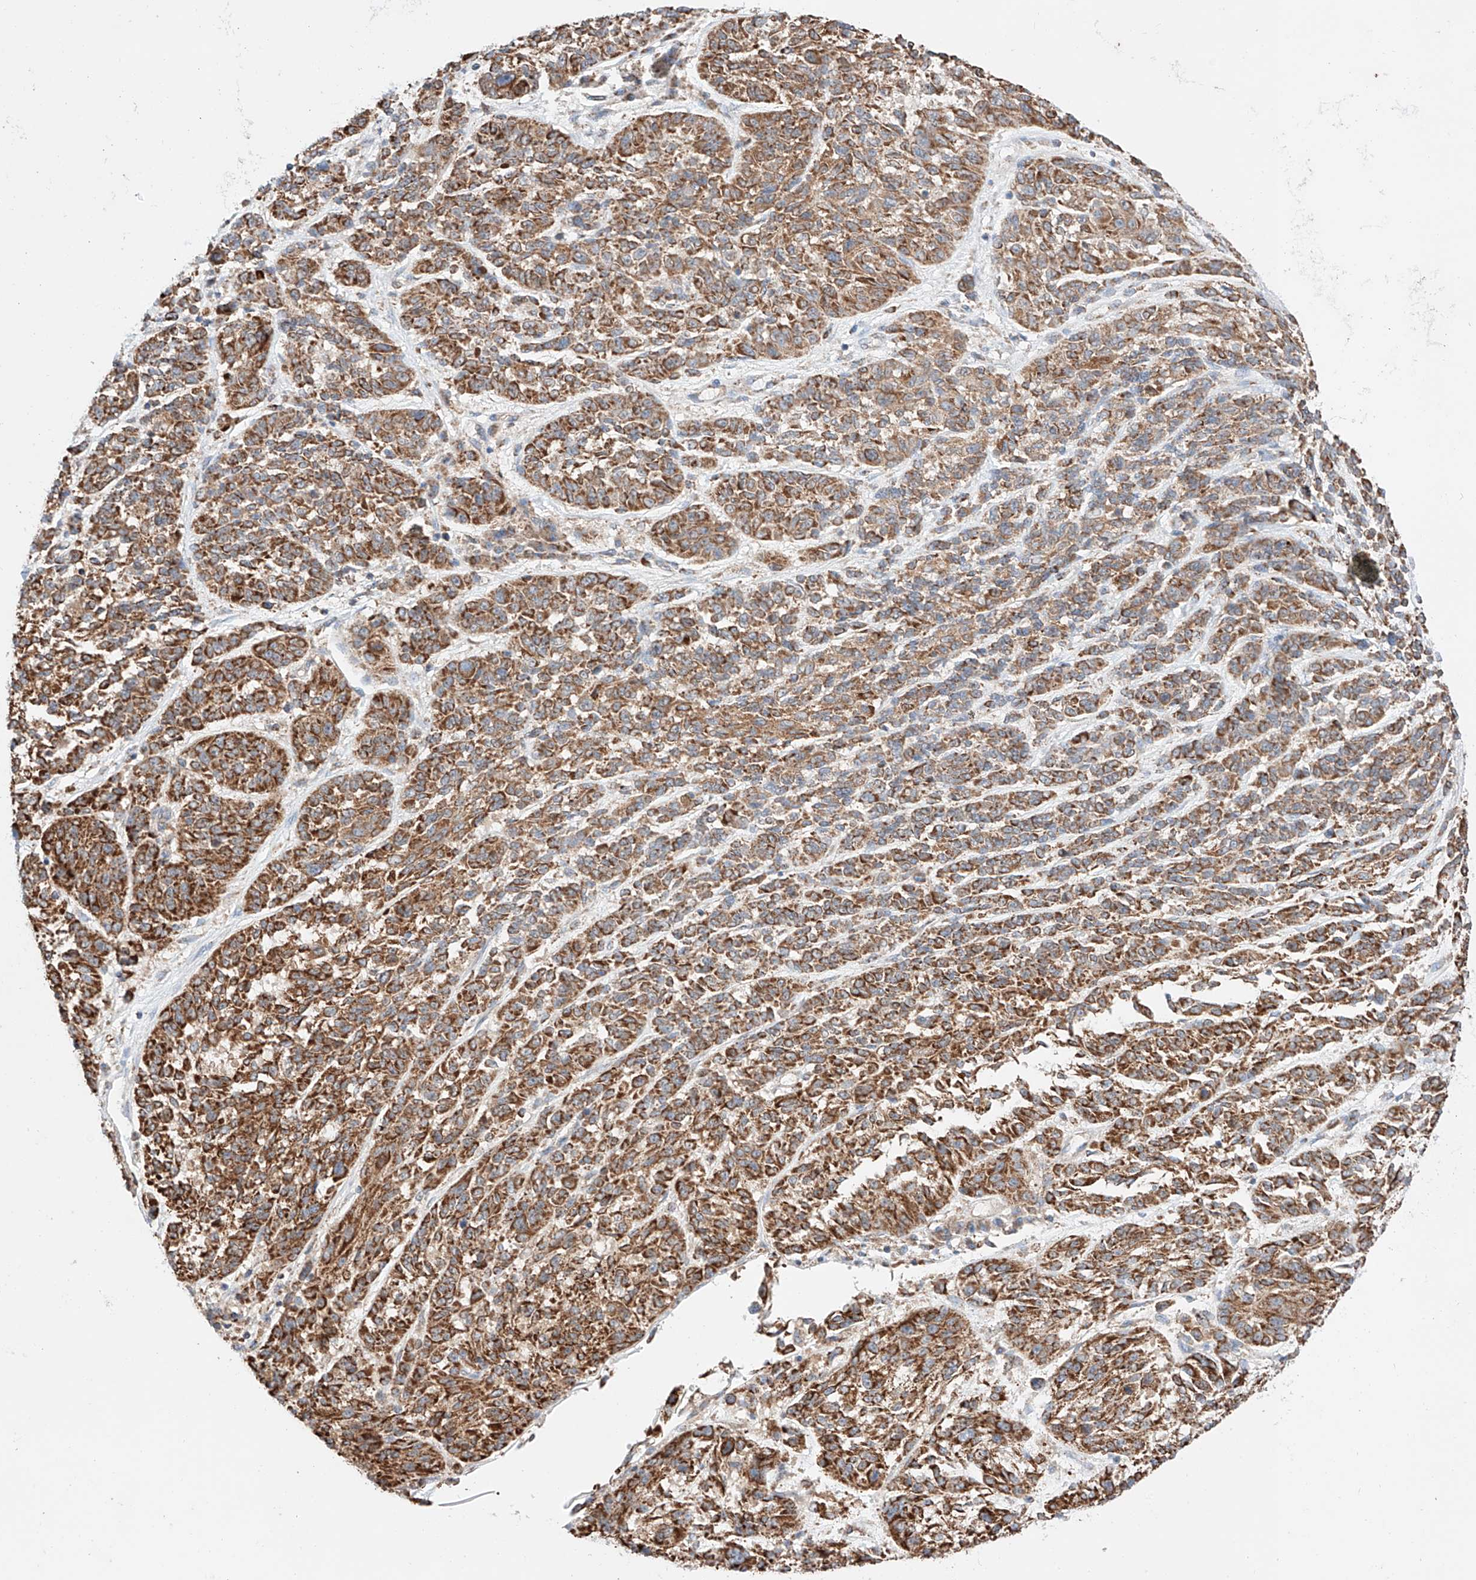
{"staining": {"intensity": "strong", "quantity": ">75%", "location": "cytoplasmic/membranous"}, "tissue": "melanoma", "cell_type": "Tumor cells", "image_type": "cancer", "snomed": [{"axis": "morphology", "description": "Malignant melanoma, NOS"}, {"axis": "topography", "description": "Skin"}], "caption": "Immunohistochemistry (IHC) image of neoplastic tissue: melanoma stained using immunohistochemistry (IHC) displays high levels of strong protein expression localized specifically in the cytoplasmic/membranous of tumor cells, appearing as a cytoplasmic/membranous brown color.", "gene": "KTI12", "patient": {"sex": "male", "age": 53}}